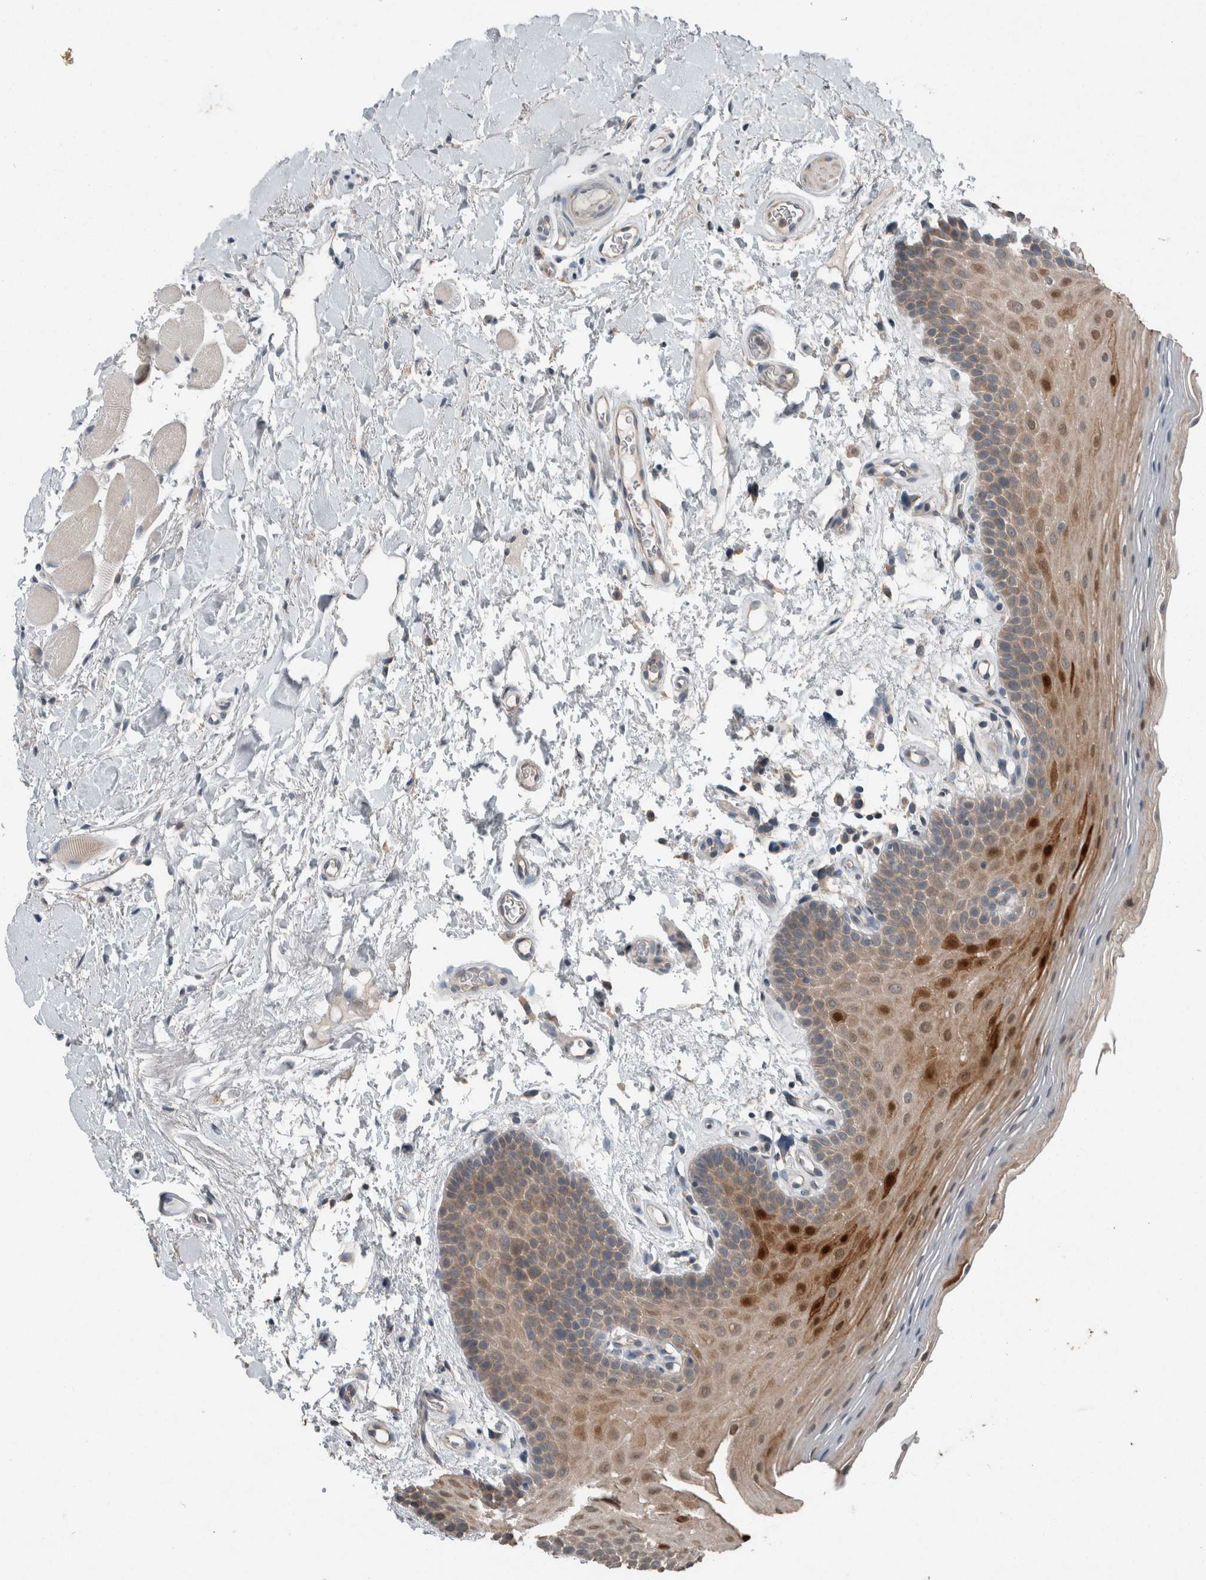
{"staining": {"intensity": "strong", "quantity": "25%-75%", "location": "cytoplasmic/membranous,nuclear"}, "tissue": "oral mucosa", "cell_type": "Squamous epithelial cells", "image_type": "normal", "snomed": [{"axis": "morphology", "description": "Normal tissue, NOS"}, {"axis": "topography", "description": "Oral tissue"}], "caption": "Protein staining shows strong cytoplasmic/membranous,nuclear staining in approximately 25%-75% of squamous epithelial cells in unremarkable oral mucosa. Immunohistochemistry (ihc) stains the protein of interest in brown and the nuclei are stained blue.", "gene": "KNTC1", "patient": {"sex": "male", "age": 62}}